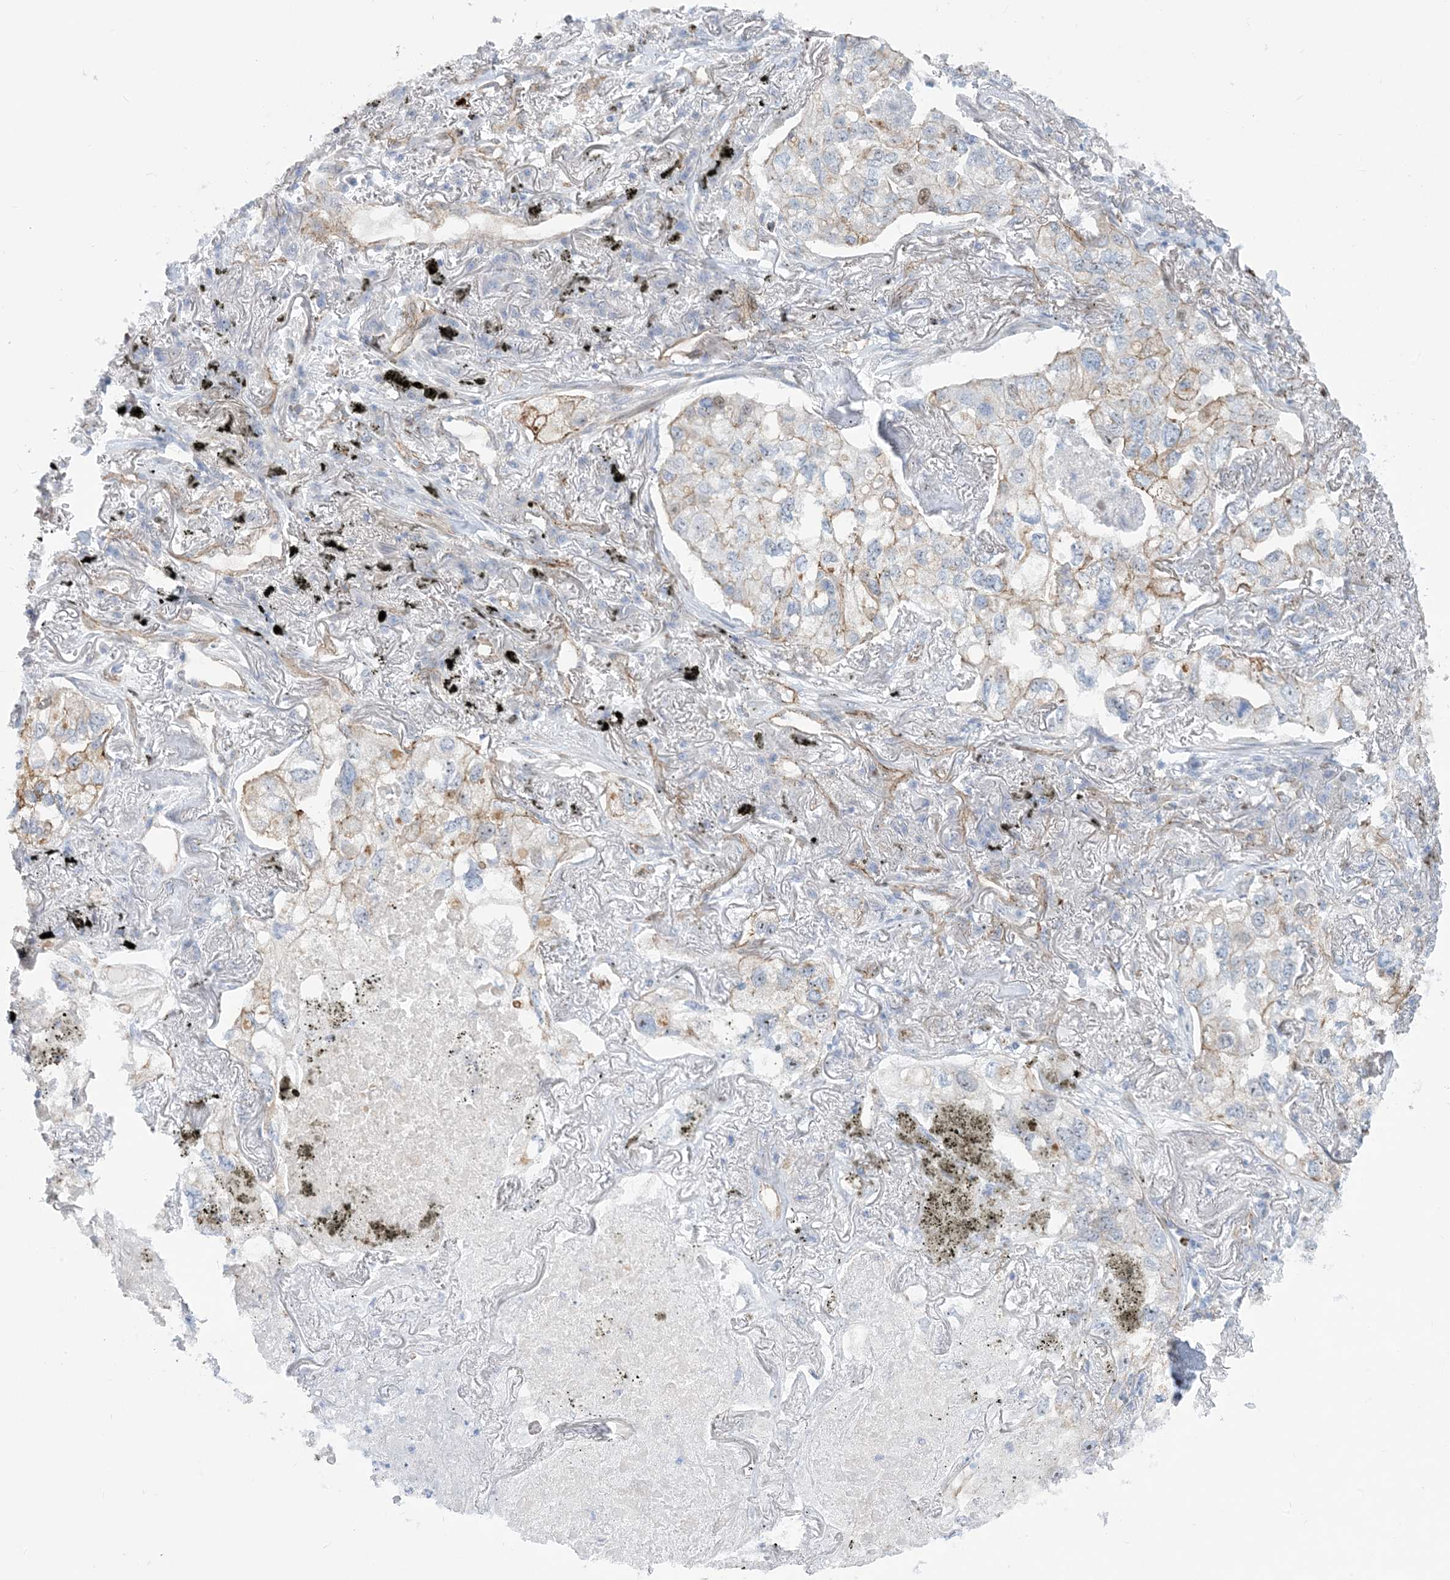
{"staining": {"intensity": "moderate", "quantity": "<25%", "location": "cytoplasmic/membranous"}, "tissue": "lung cancer", "cell_type": "Tumor cells", "image_type": "cancer", "snomed": [{"axis": "morphology", "description": "Adenocarcinoma, NOS"}, {"axis": "topography", "description": "Lung"}], "caption": "A histopathology image showing moderate cytoplasmic/membranous expression in approximately <25% of tumor cells in lung adenocarcinoma, as visualized by brown immunohistochemical staining.", "gene": "MARS2", "patient": {"sex": "male", "age": 65}}